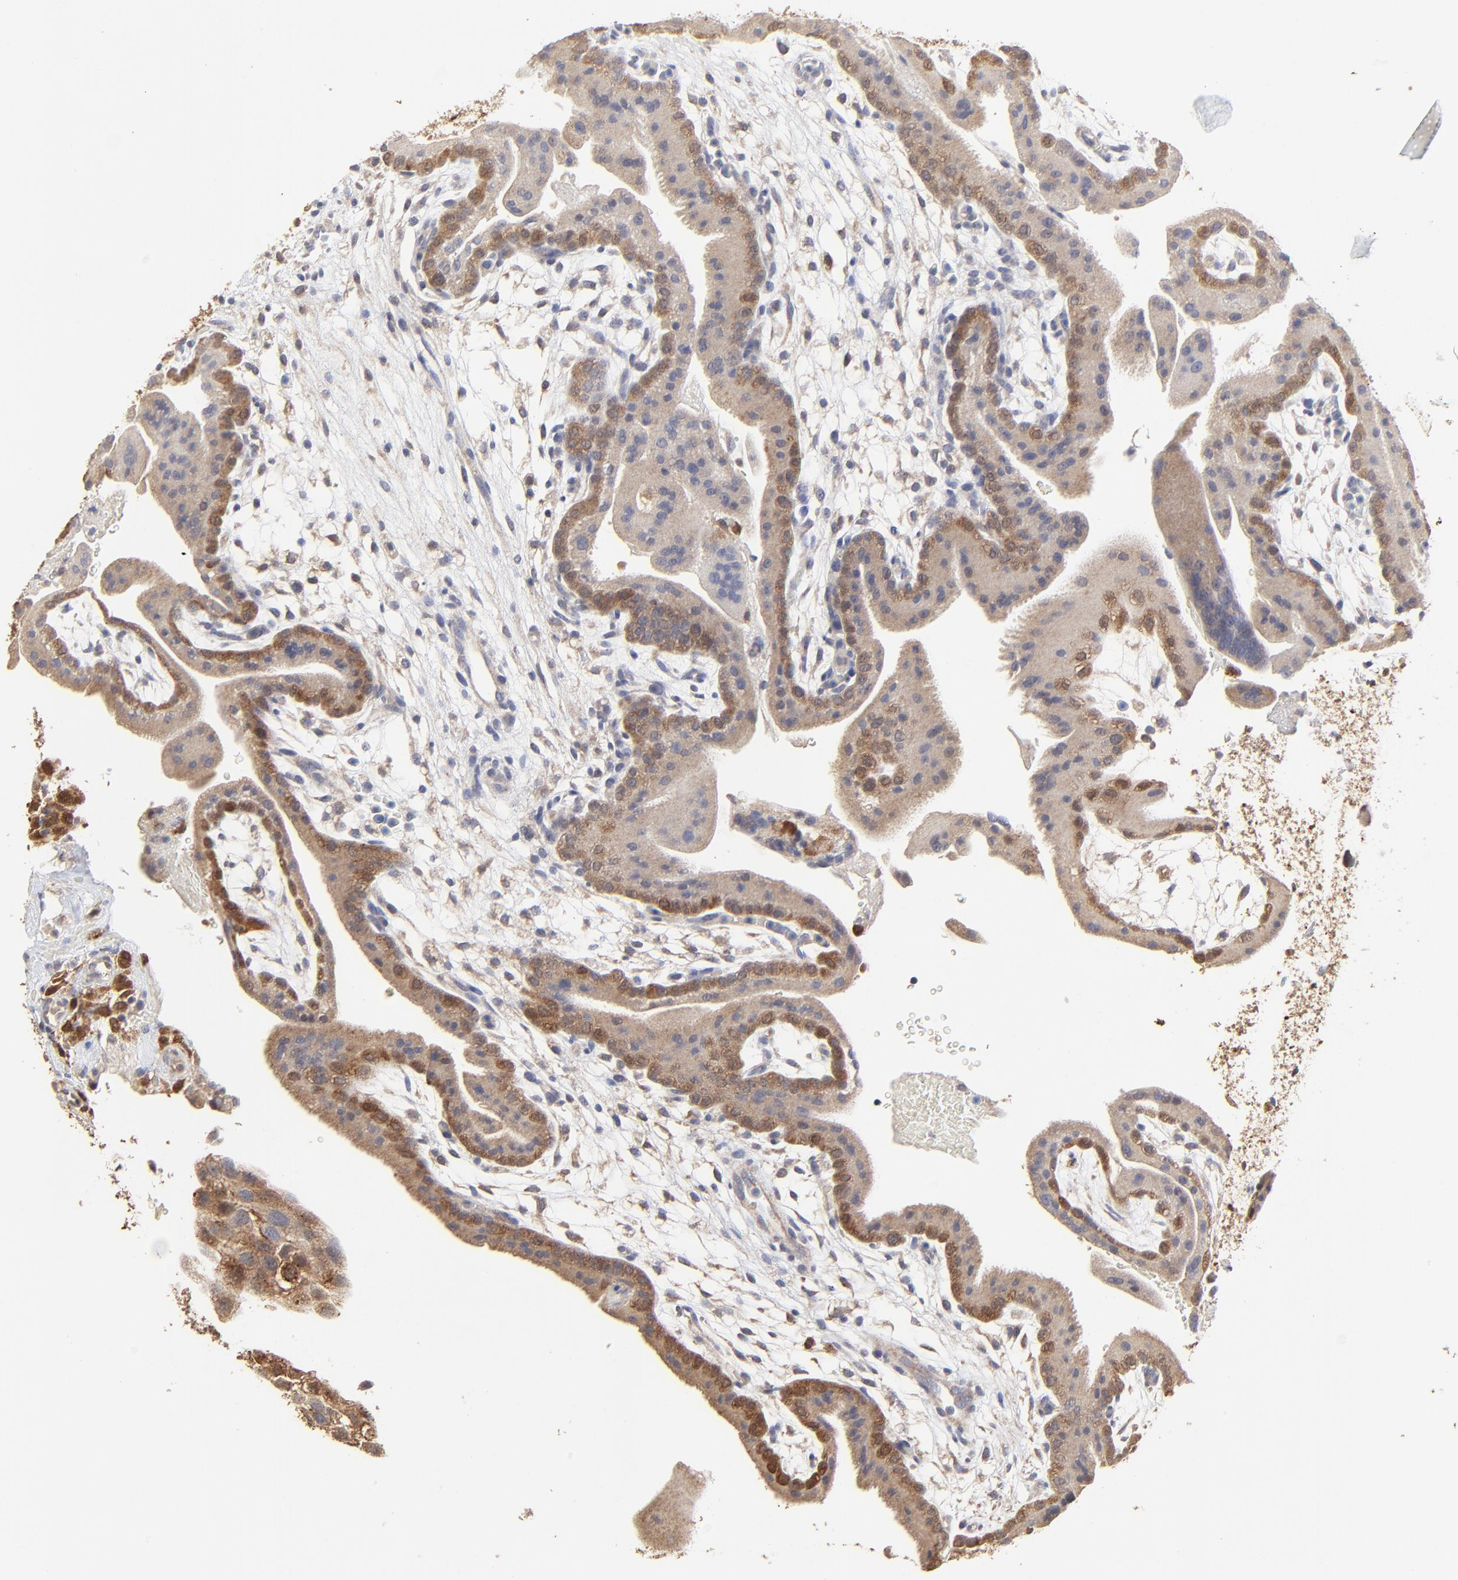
{"staining": {"intensity": "moderate", "quantity": ">75%", "location": "cytoplasmic/membranous"}, "tissue": "placenta", "cell_type": "Trophoblastic cells", "image_type": "normal", "snomed": [{"axis": "morphology", "description": "Normal tissue, NOS"}, {"axis": "topography", "description": "Placenta"}], "caption": "Immunohistochemical staining of benign placenta displays medium levels of moderate cytoplasmic/membranous positivity in about >75% of trophoblastic cells.", "gene": "LGALS3", "patient": {"sex": "female", "age": 19}}